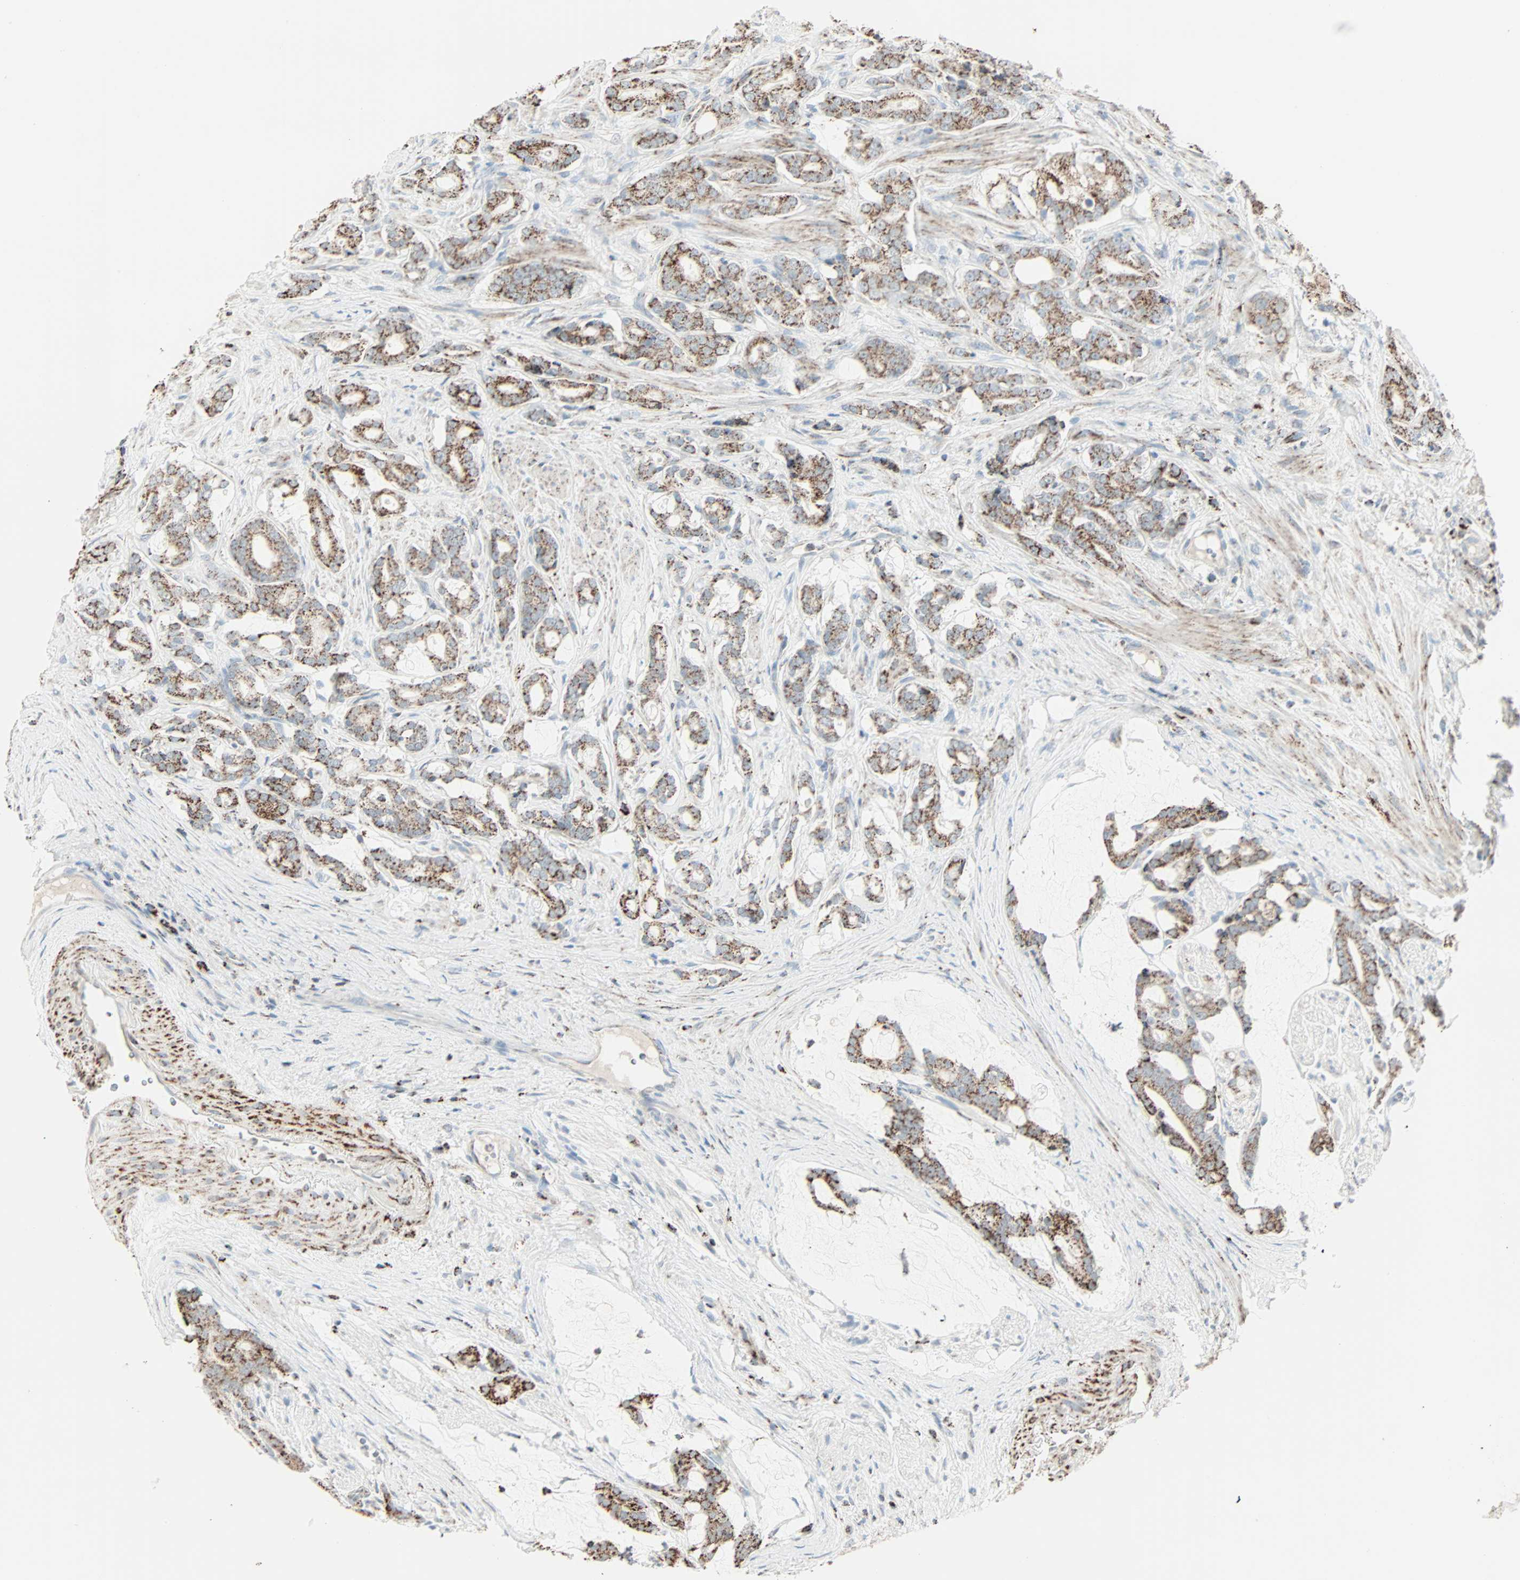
{"staining": {"intensity": "moderate", "quantity": ">75%", "location": "cytoplasmic/membranous"}, "tissue": "prostate cancer", "cell_type": "Tumor cells", "image_type": "cancer", "snomed": [{"axis": "morphology", "description": "Adenocarcinoma, Low grade"}, {"axis": "topography", "description": "Prostate"}], "caption": "There is medium levels of moderate cytoplasmic/membranous positivity in tumor cells of adenocarcinoma (low-grade) (prostate), as demonstrated by immunohistochemical staining (brown color).", "gene": "IDH2", "patient": {"sex": "male", "age": 58}}